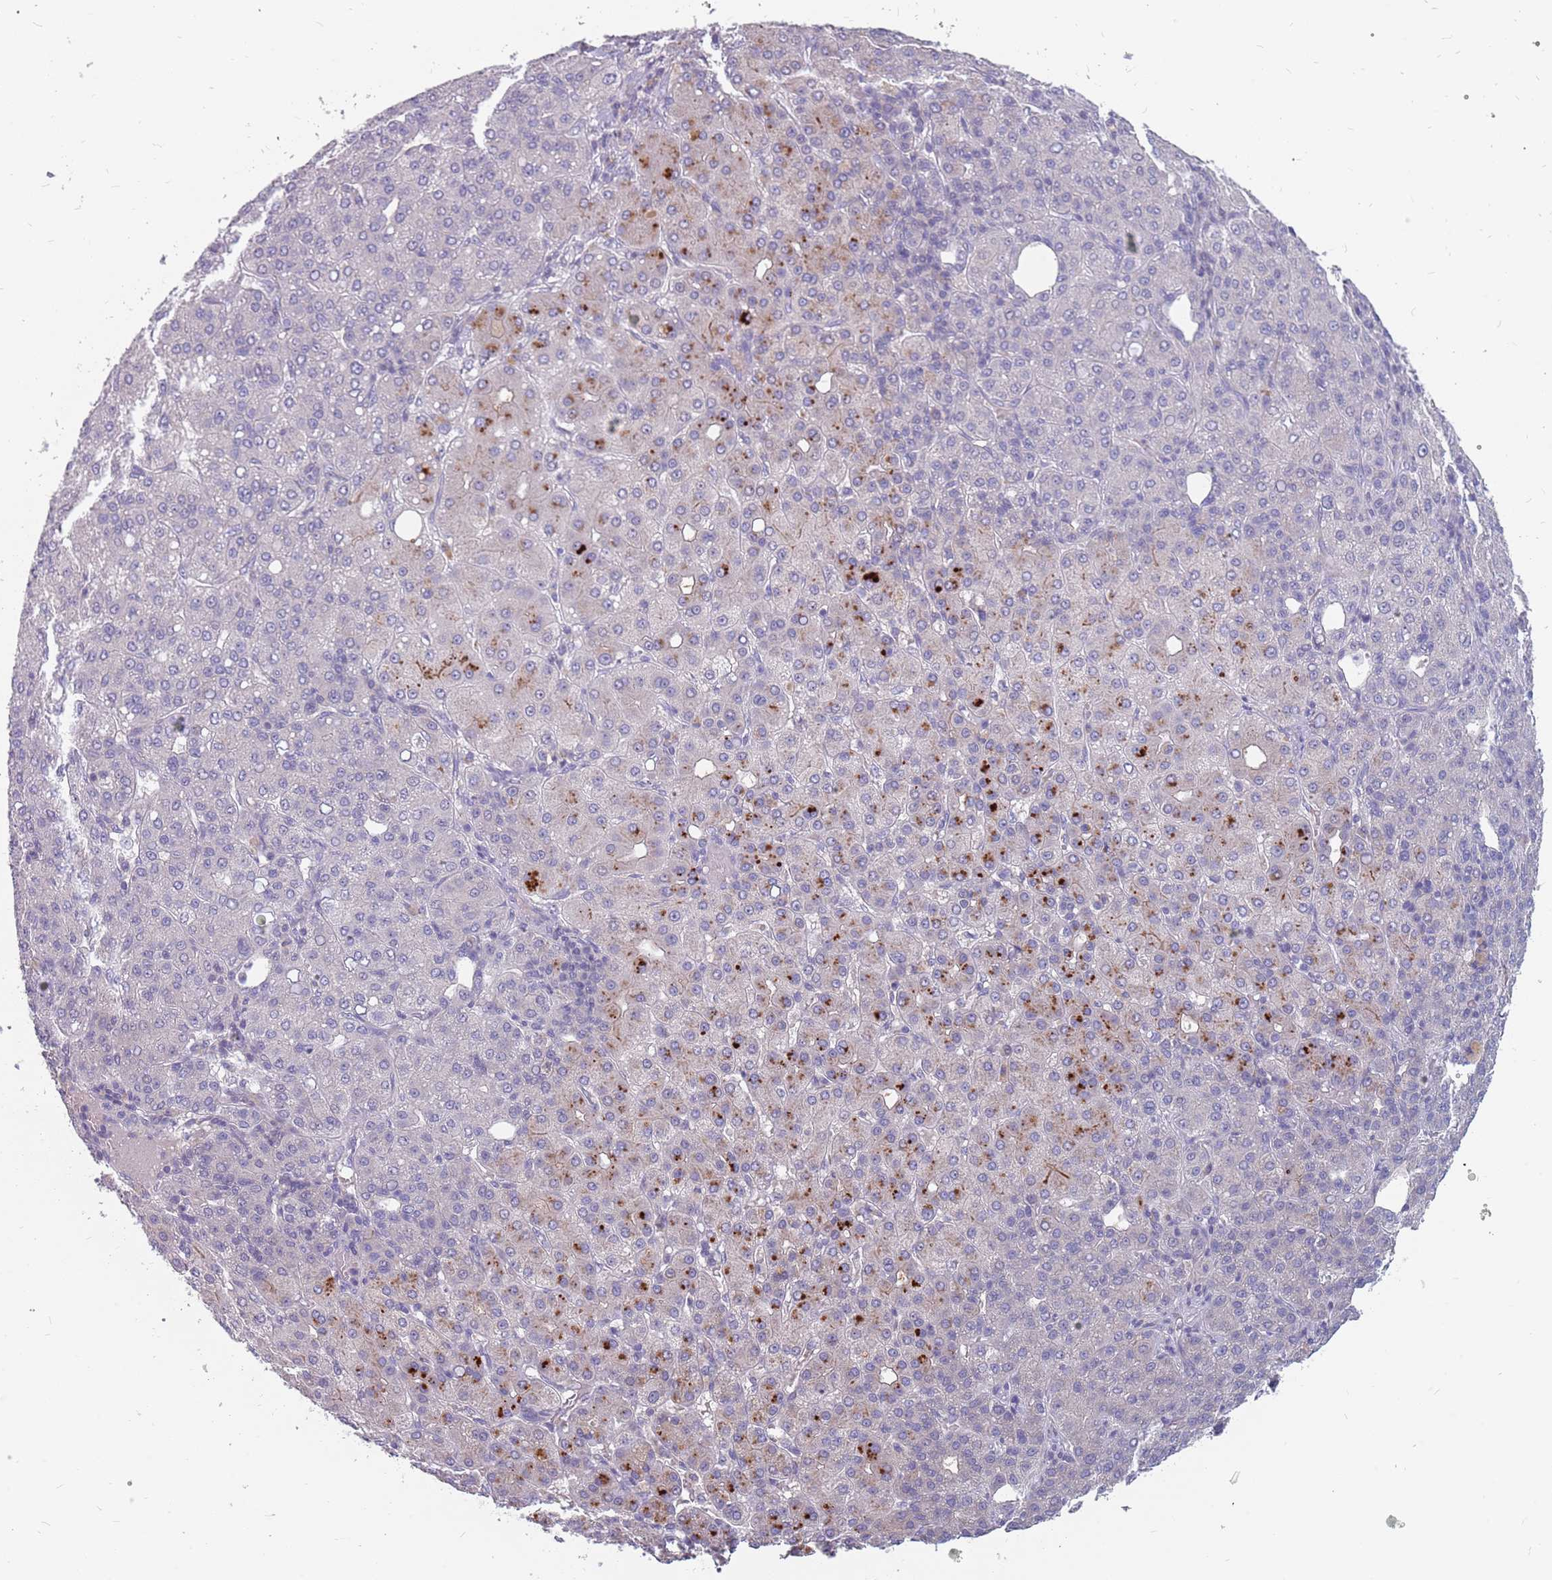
{"staining": {"intensity": "negative", "quantity": "none", "location": "none"}, "tissue": "liver cancer", "cell_type": "Tumor cells", "image_type": "cancer", "snomed": [{"axis": "morphology", "description": "Carcinoma, Hepatocellular, NOS"}, {"axis": "topography", "description": "Liver"}], "caption": "Tumor cells are negative for protein expression in human liver cancer.", "gene": "CMTR2", "patient": {"sex": "male", "age": 65}}